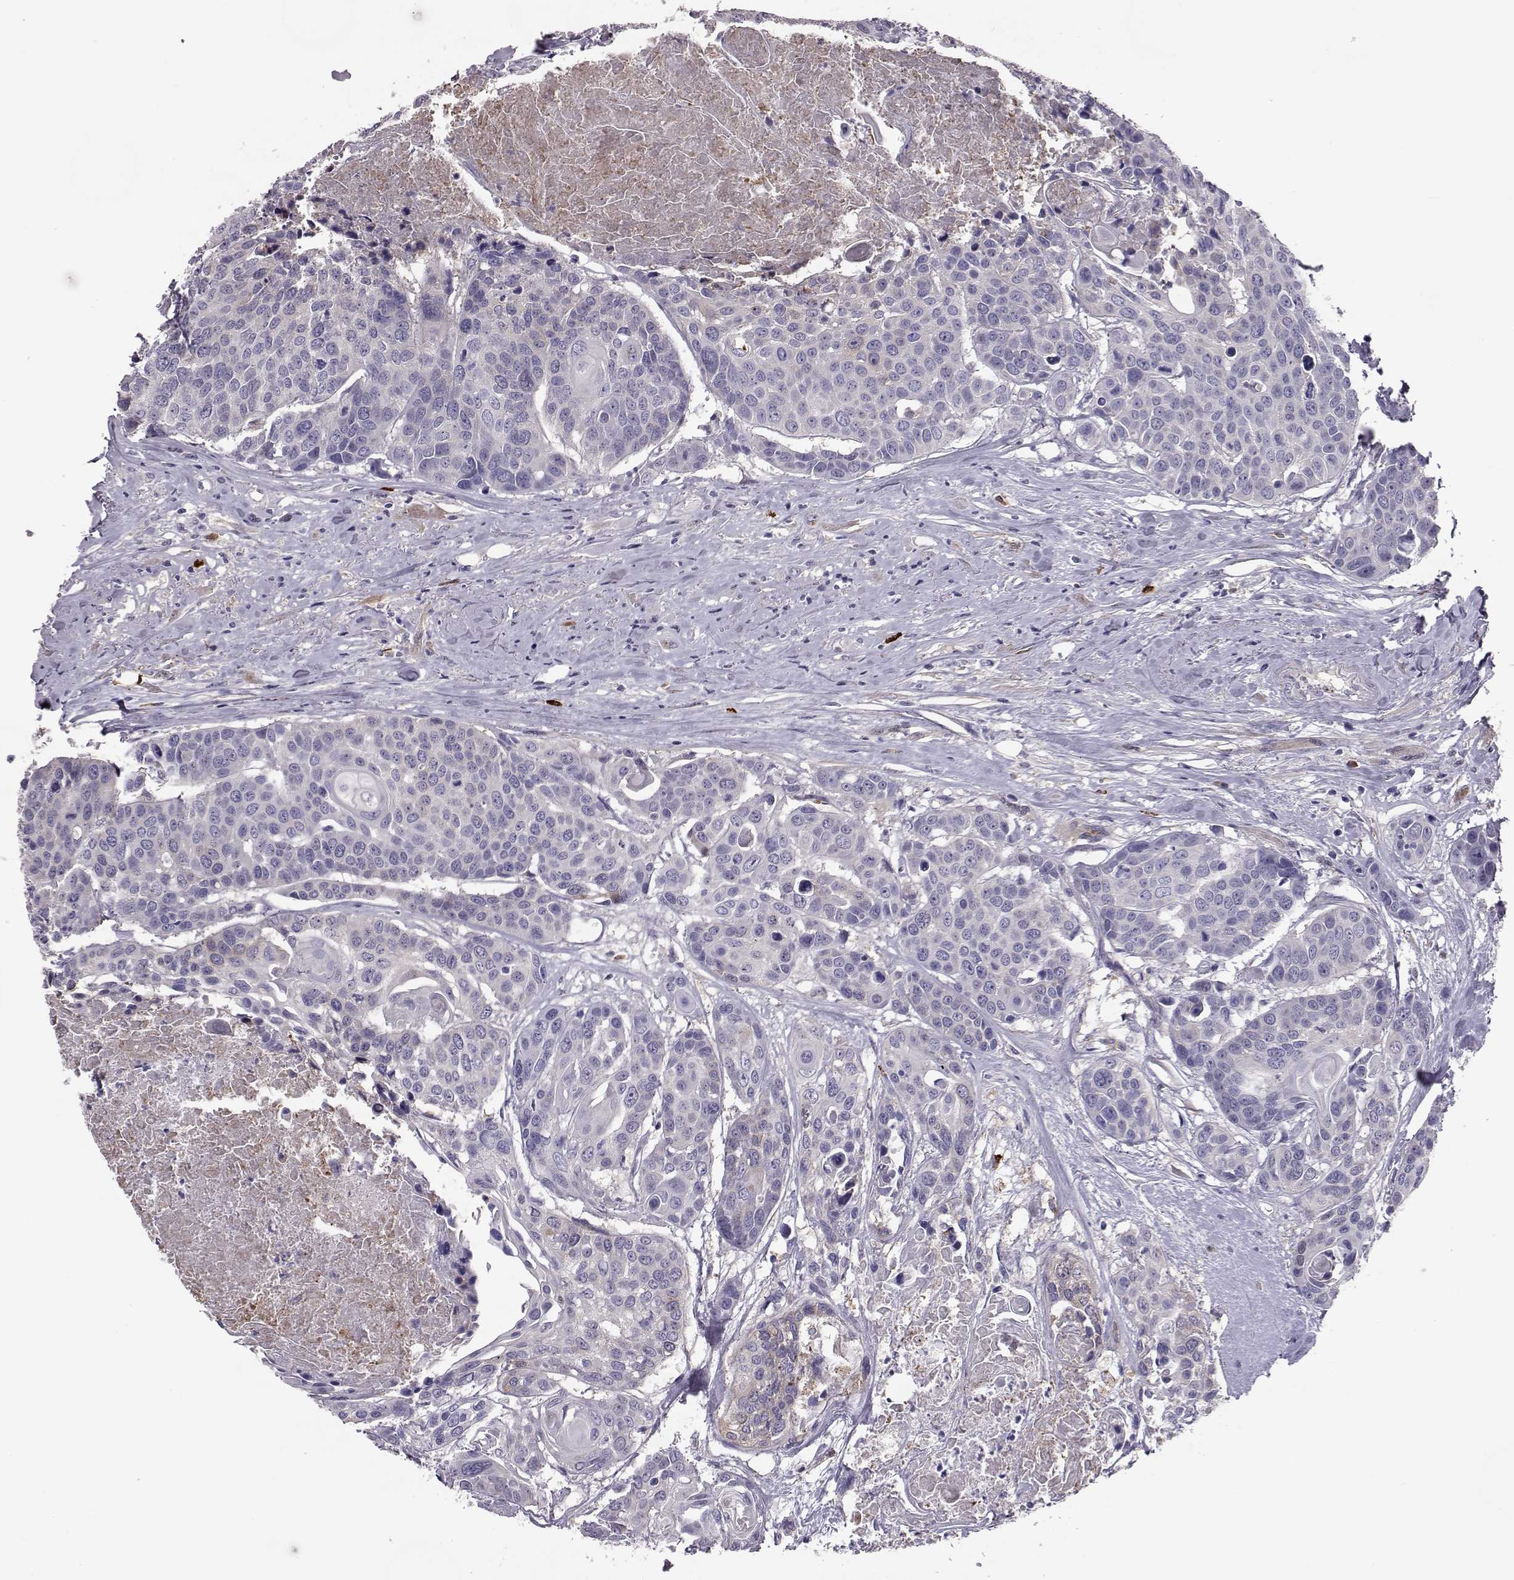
{"staining": {"intensity": "negative", "quantity": "none", "location": "none"}, "tissue": "head and neck cancer", "cell_type": "Tumor cells", "image_type": "cancer", "snomed": [{"axis": "morphology", "description": "Squamous cell carcinoma, NOS"}, {"axis": "topography", "description": "Oral tissue"}, {"axis": "topography", "description": "Head-Neck"}], "caption": "The immunohistochemistry (IHC) image has no significant expression in tumor cells of squamous cell carcinoma (head and neck) tissue.", "gene": "ADGRG5", "patient": {"sex": "male", "age": 56}}